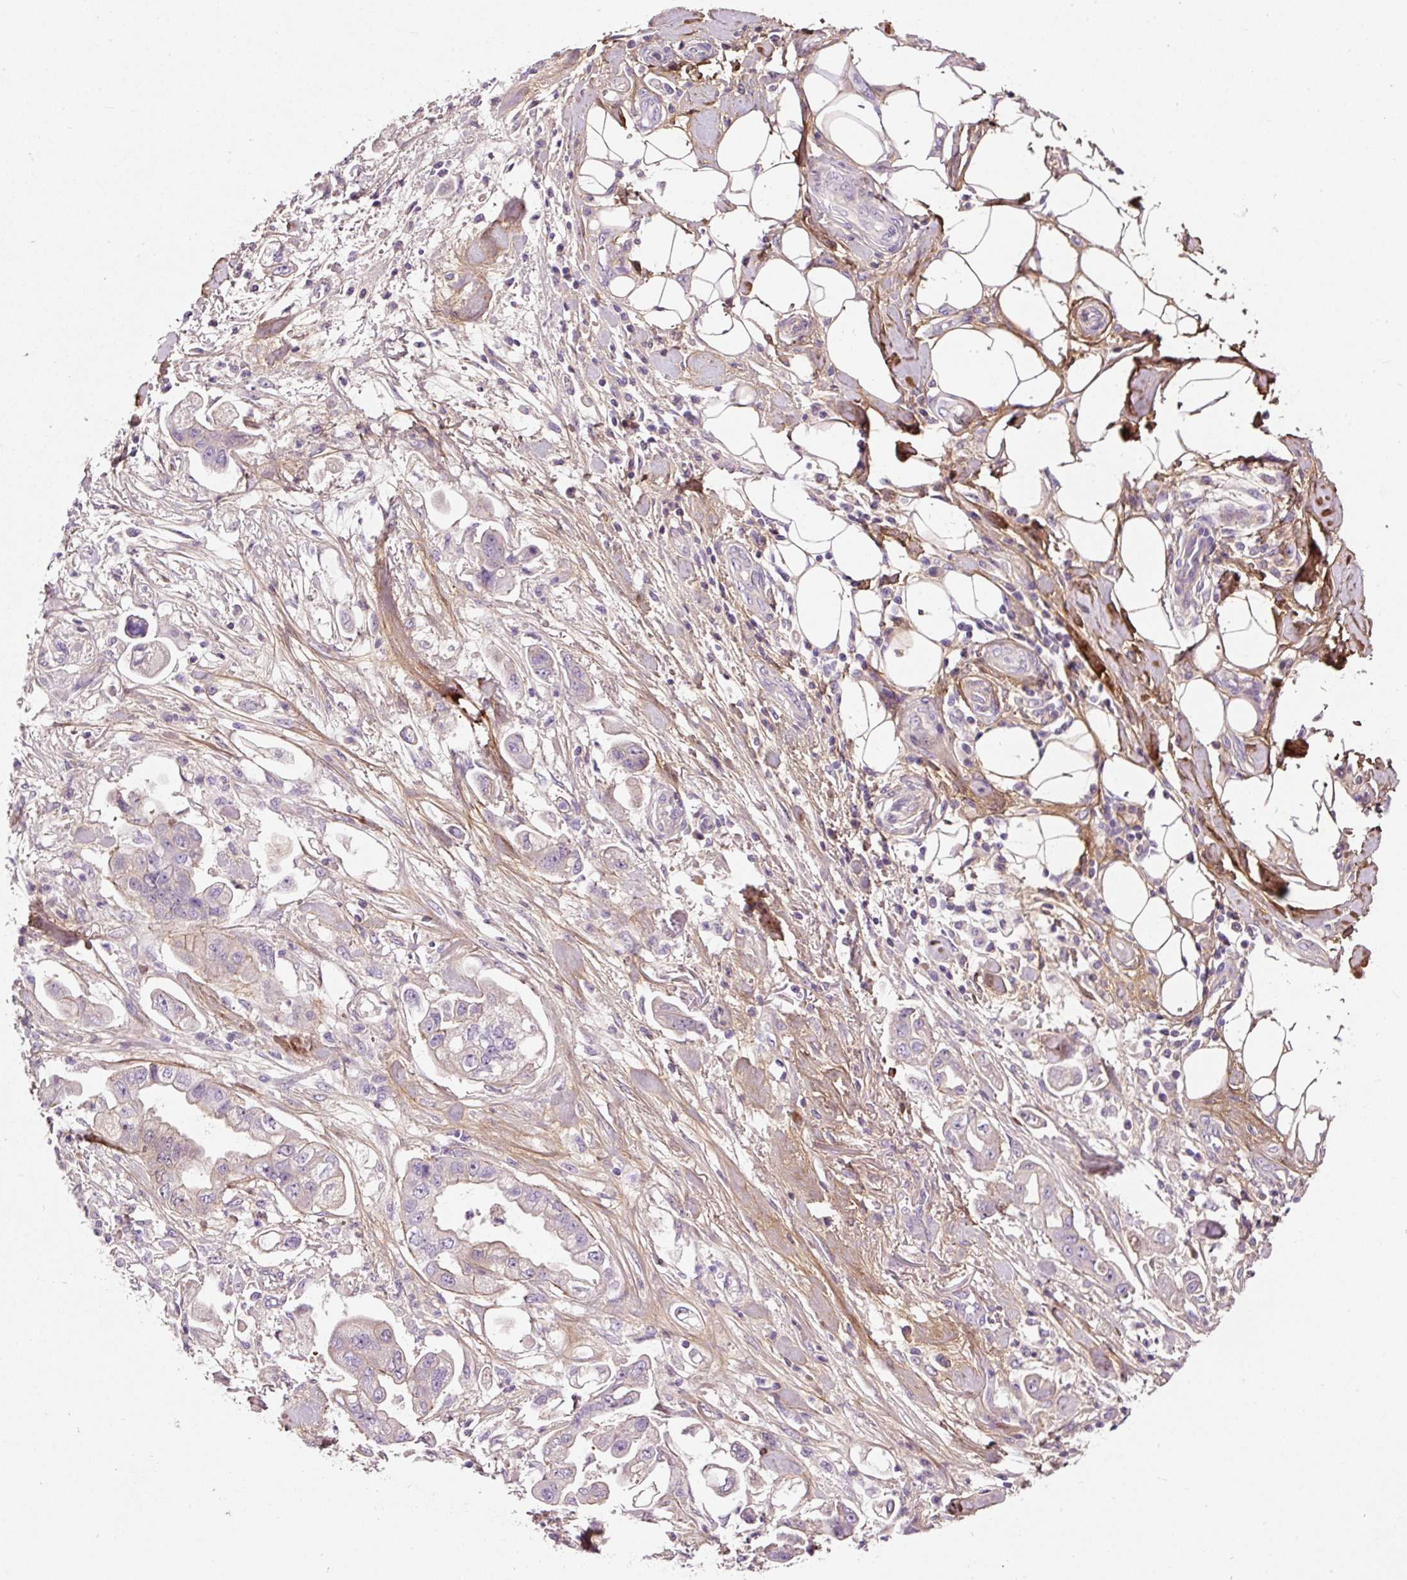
{"staining": {"intensity": "weak", "quantity": "25%-75%", "location": "cytoplasmic/membranous"}, "tissue": "stomach cancer", "cell_type": "Tumor cells", "image_type": "cancer", "snomed": [{"axis": "morphology", "description": "Adenocarcinoma, NOS"}, {"axis": "topography", "description": "Stomach"}], "caption": "Human stomach adenocarcinoma stained with a protein marker displays weak staining in tumor cells.", "gene": "SOS2", "patient": {"sex": "male", "age": 62}}